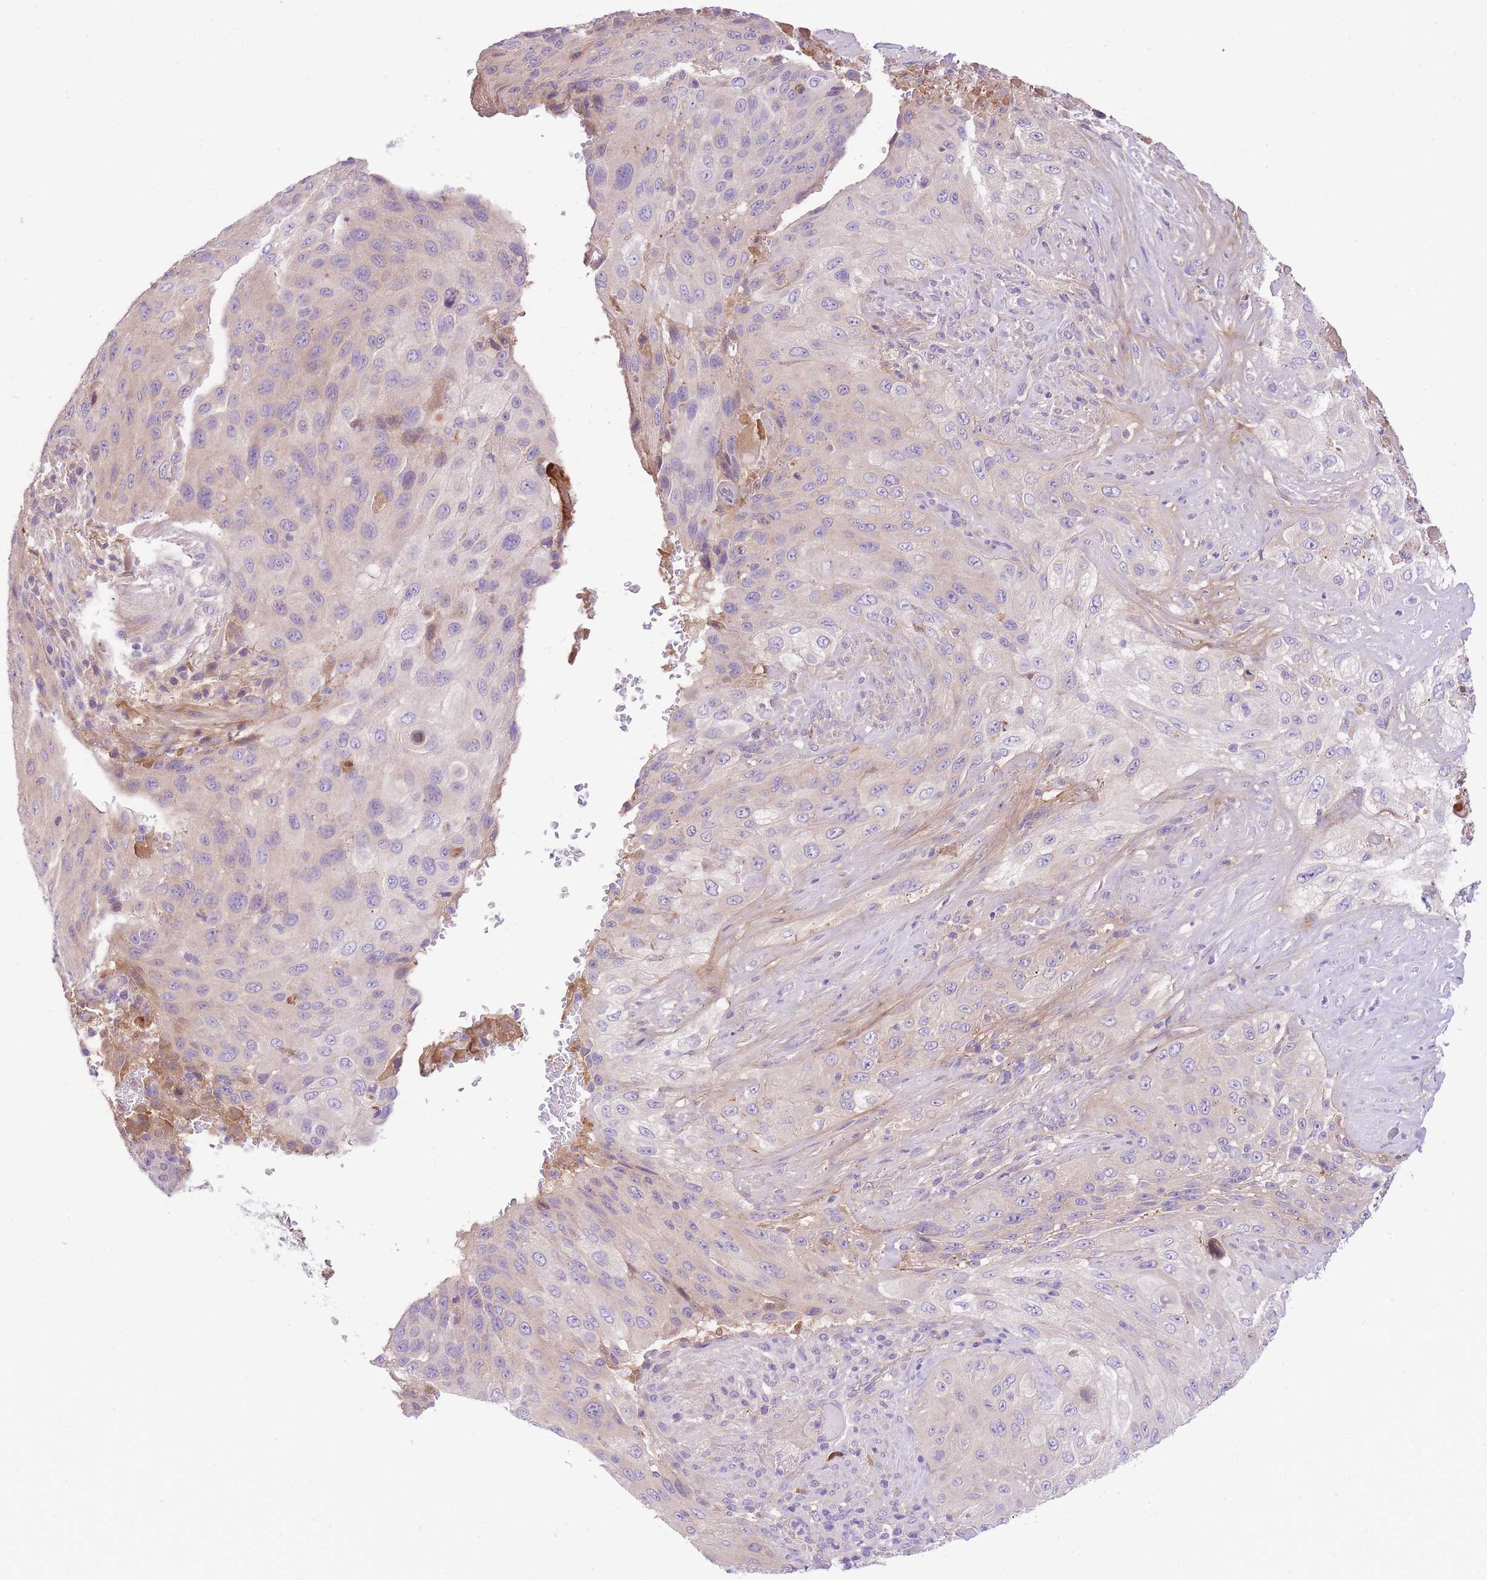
{"staining": {"intensity": "negative", "quantity": "none", "location": "none"}, "tissue": "cervical cancer", "cell_type": "Tumor cells", "image_type": "cancer", "snomed": [{"axis": "morphology", "description": "Squamous cell carcinoma, NOS"}, {"axis": "topography", "description": "Cervix"}], "caption": "Histopathology image shows no protein positivity in tumor cells of cervical cancer tissue.", "gene": "LIPH", "patient": {"sex": "female", "age": 42}}